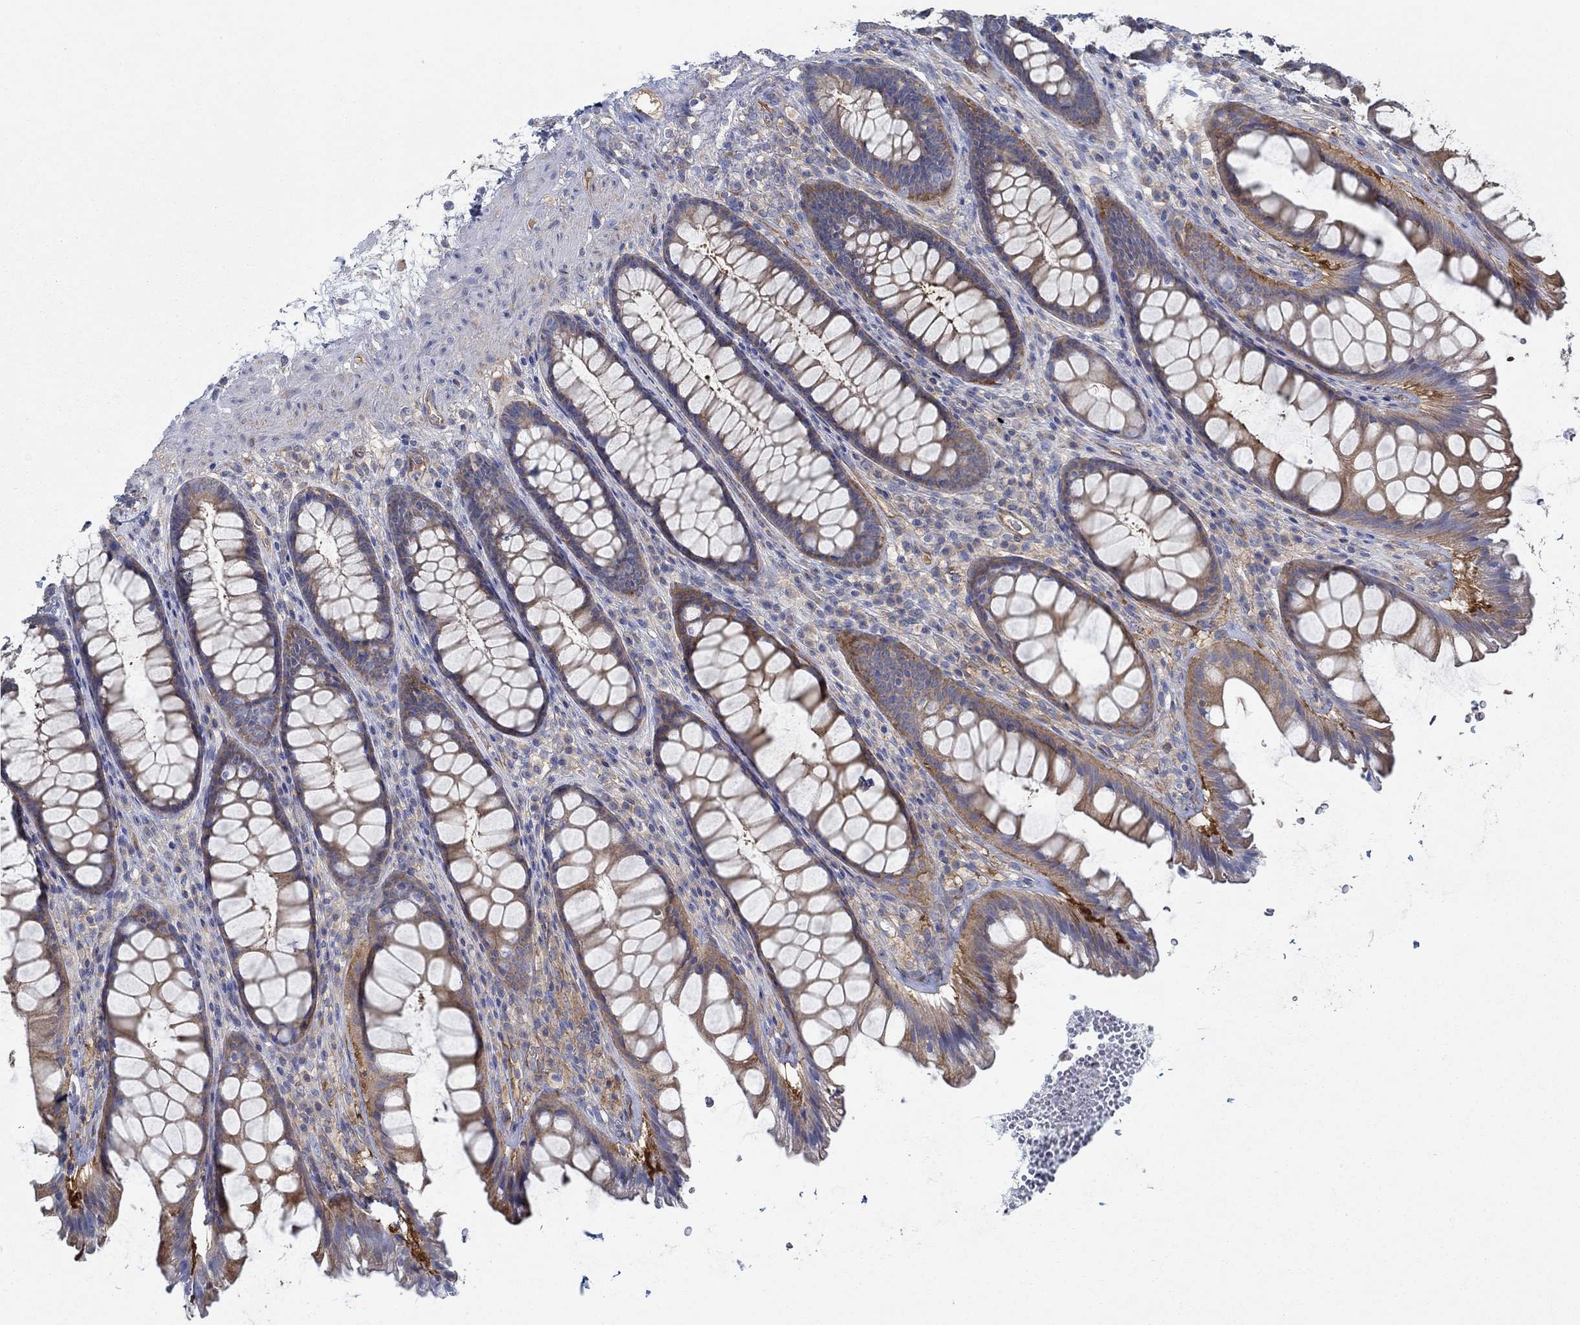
{"staining": {"intensity": "moderate", "quantity": "25%-75%", "location": "cytoplasmic/membranous"}, "tissue": "rectum", "cell_type": "Glandular cells", "image_type": "normal", "snomed": [{"axis": "morphology", "description": "Normal tissue, NOS"}, {"axis": "topography", "description": "Rectum"}], "caption": "IHC image of normal rectum: rectum stained using IHC displays medium levels of moderate protein expression localized specifically in the cytoplasmic/membranous of glandular cells, appearing as a cytoplasmic/membranous brown color.", "gene": "SPAG9", "patient": {"sex": "male", "age": 72}}